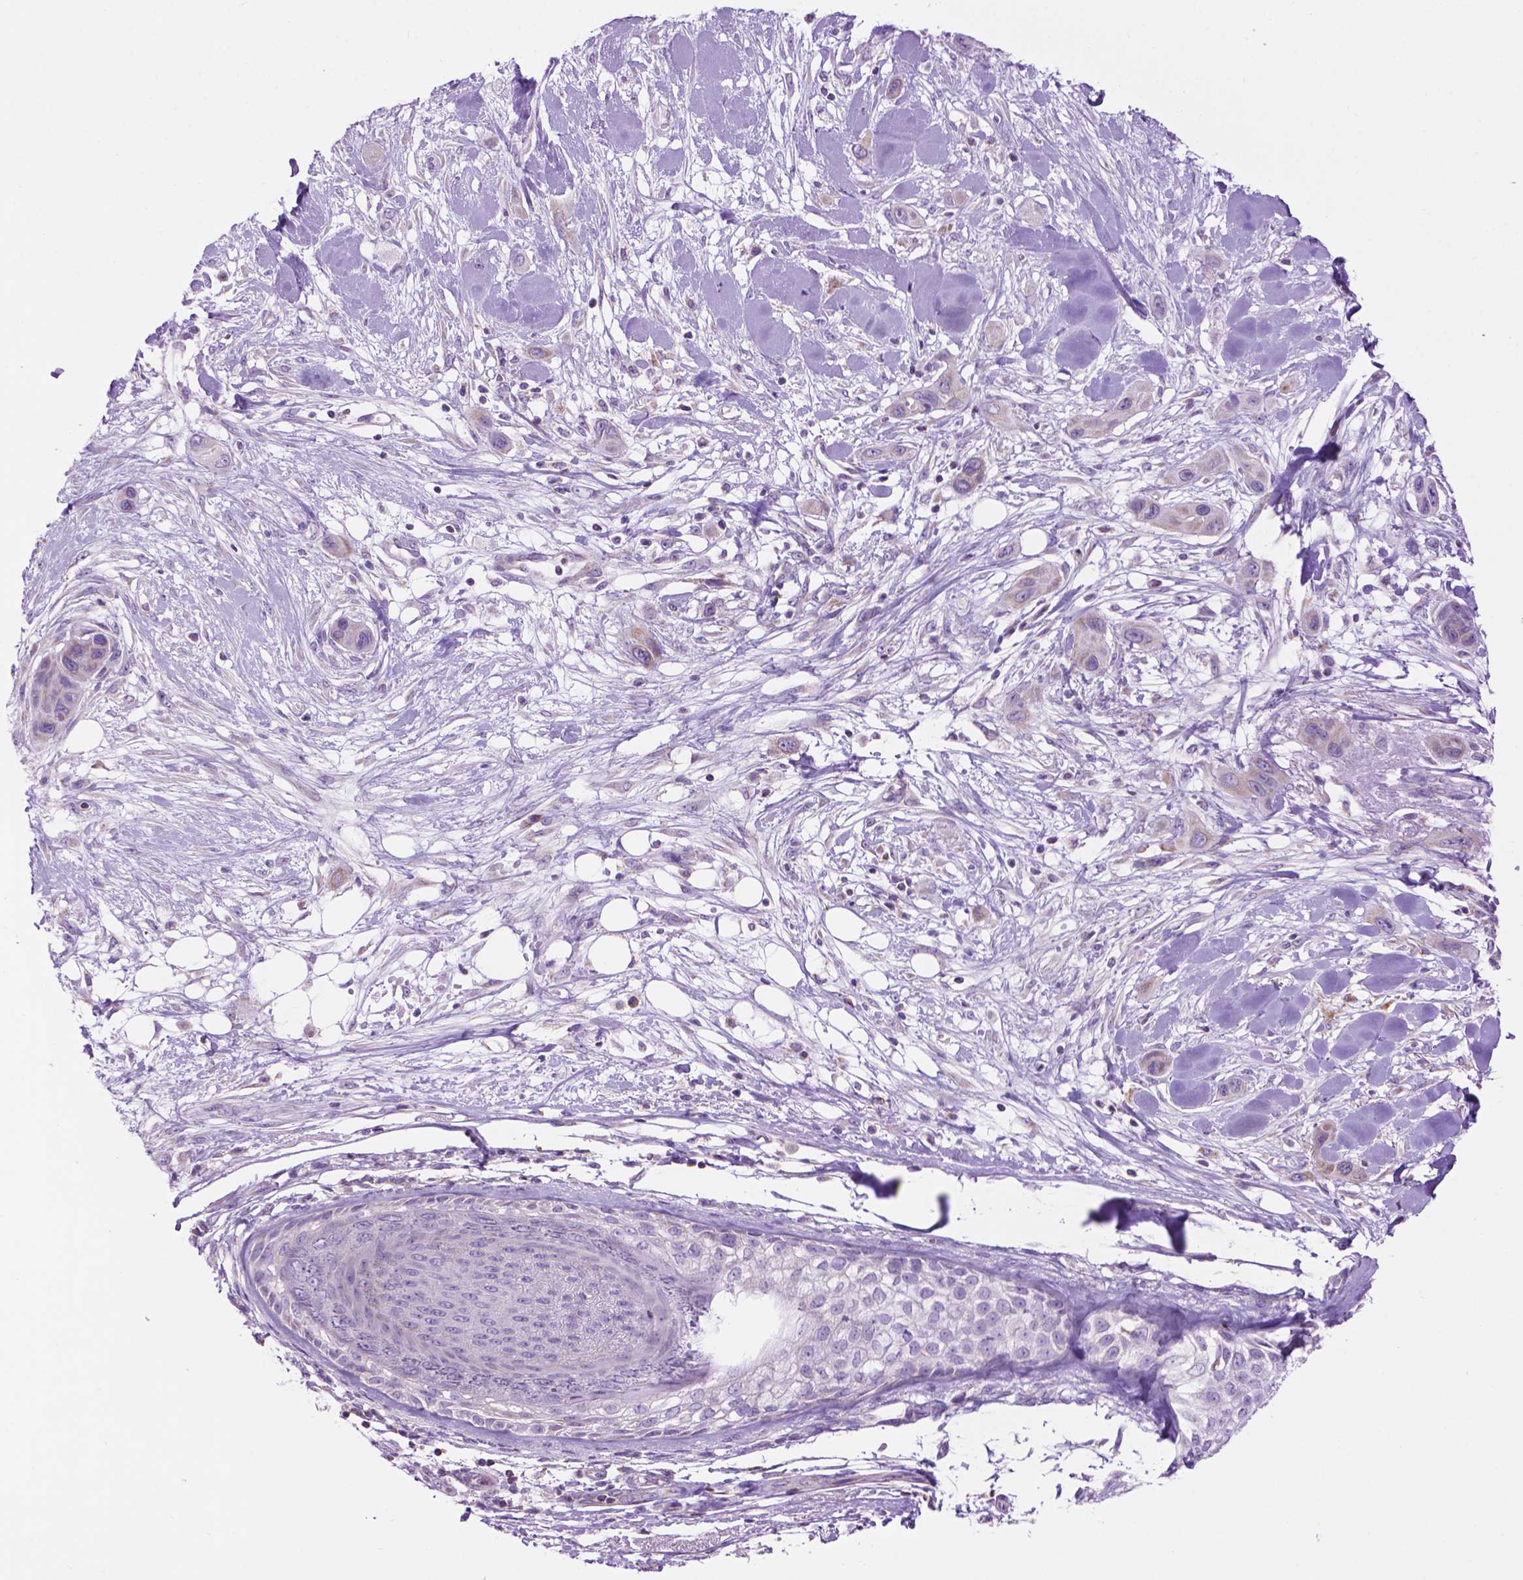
{"staining": {"intensity": "negative", "quantity": "none", "location": "none"}, "tissue": "skin cancer", "cell_type": "Tumor cells", "image_type": "cancer", "snomed": [{"axis": "morphology", "description": "Squamous cell carcinoma, NOS"}, {"axis": "topography", "description": "Skin"}], "caption": "Immunohistochemistry histopathology image of neoplastic tissue: human skin squamous cell carcinoma stained with DAB shows no significant protein expression in tumor cells.", "gene": "PYCR3", "patient": {"sex": "male", "age": 79}}